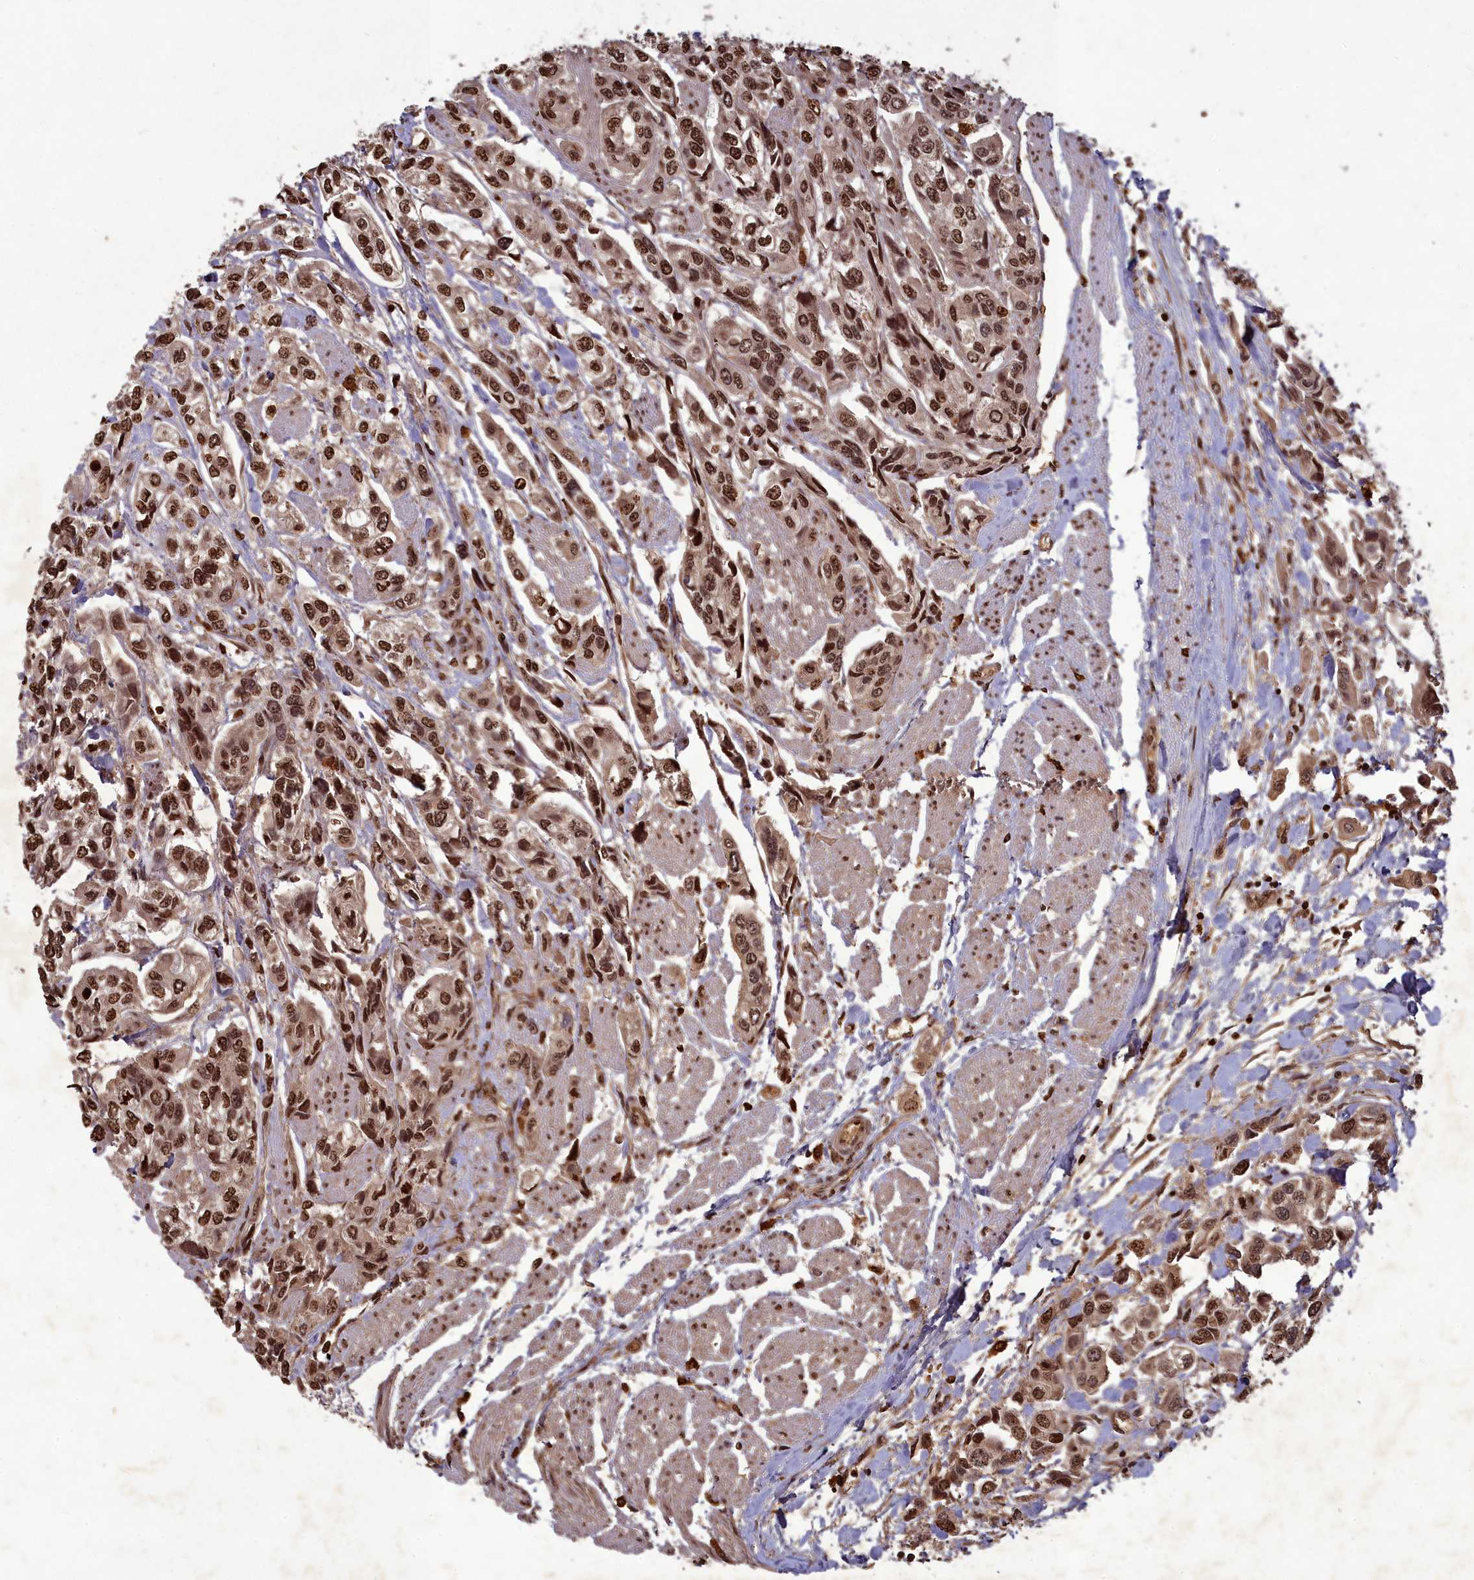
{"staining": {"intensity": "moderate", "quantity": ">75%", "location": "nuclear"}, "tissue": "urothelial cancer", "cell_type": "Tumor cells", "image_type": "cancer", "snomed": [{"axis": "morphology", "description": "Urothelial carcinoma, High grade"}, {"axis": "topography", "description": "Urinary bladder"}], "caption": "DAB (3,3'-diaminobenzidine) immunohistochemical staining of high-grade urothelial carcinoma demonstrates moderate nuclear protein staining in about >75% of tumor cells.", "gene": "SRMS", "patient": {"sex": "male", "age": 67}}